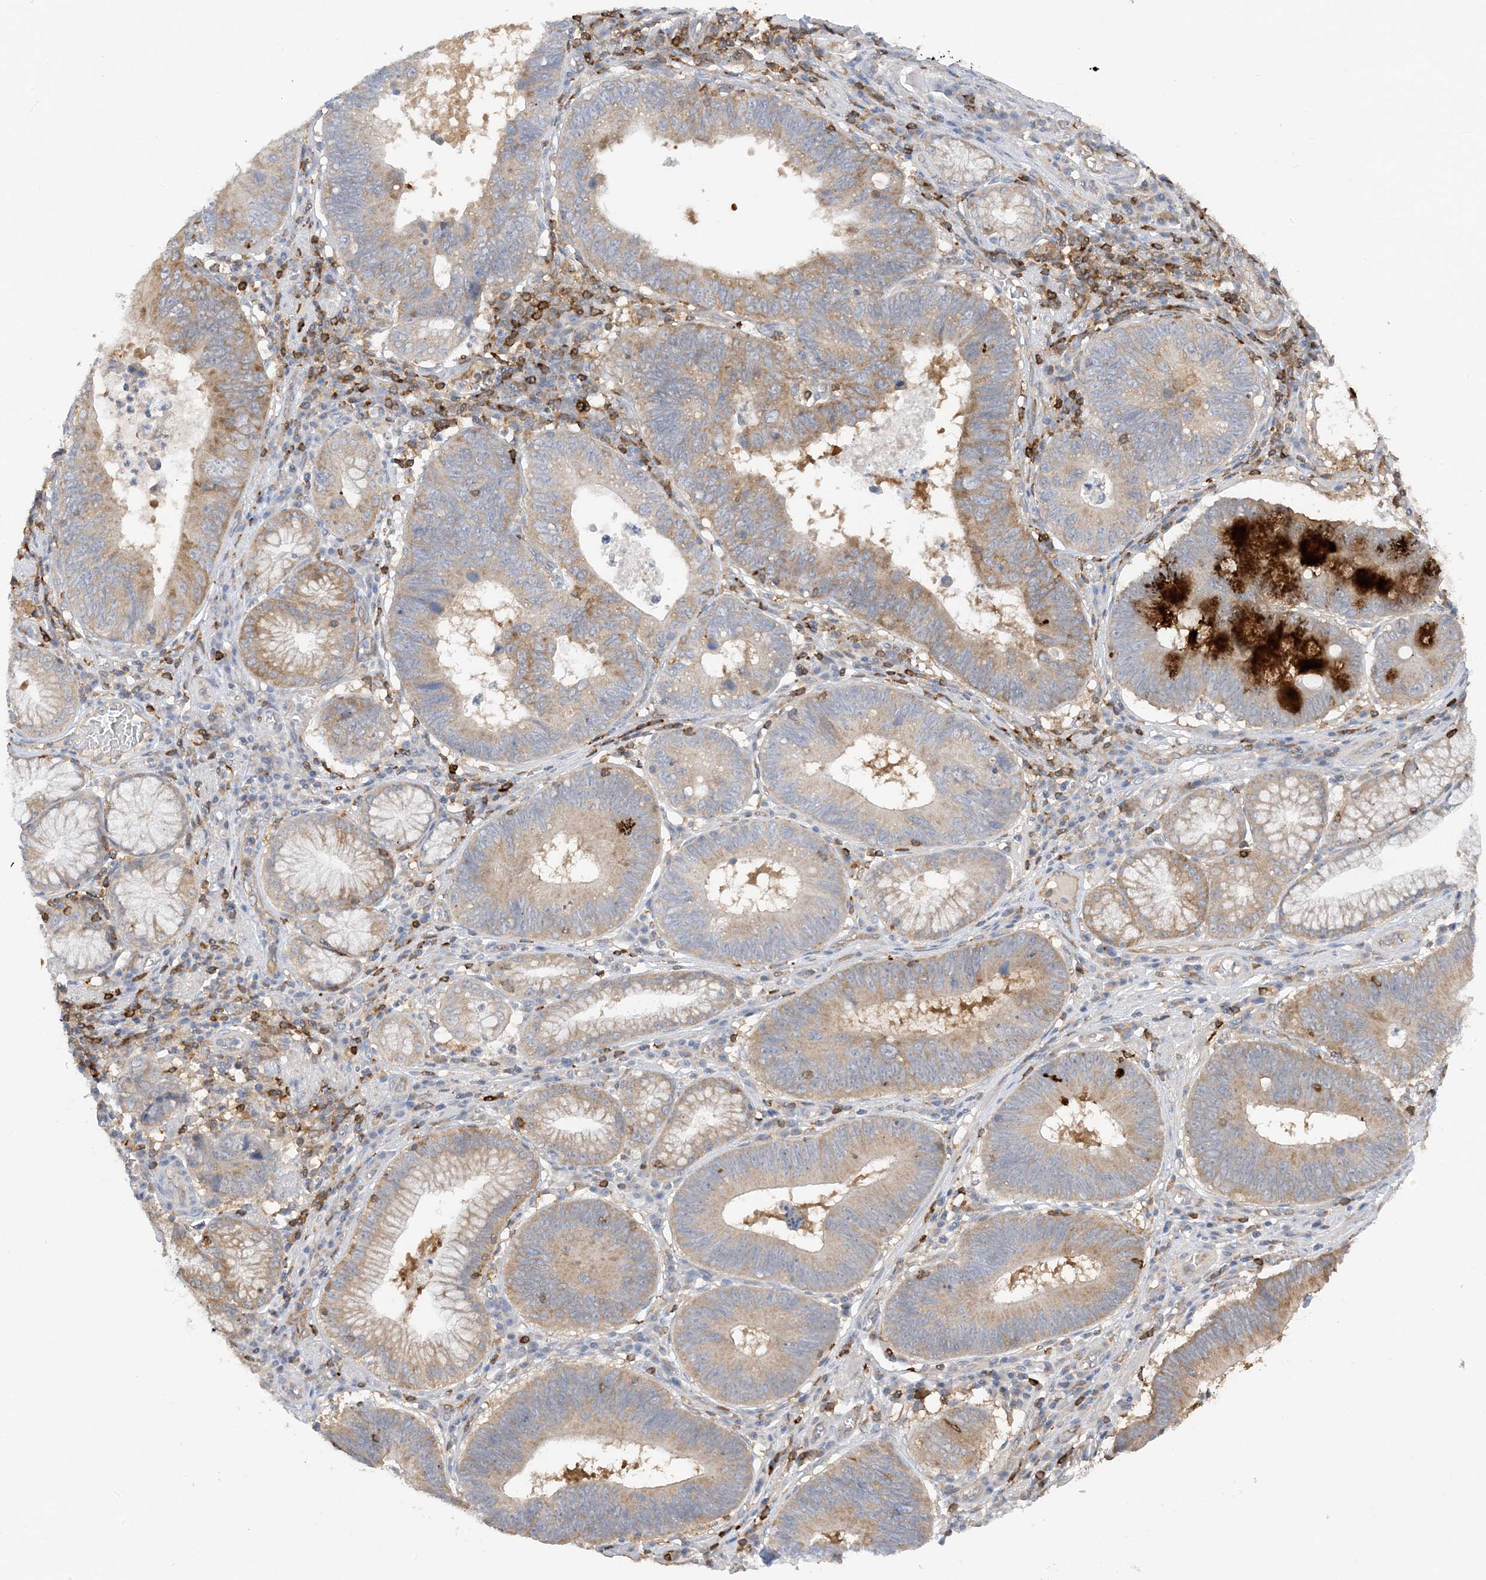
{"staining": {"intensity": "moderate", "quantity": "25%-75%", "location": "cytoplasmic/membranous"}, "tissue": "stomach cancer", "cell_type": "Tumor cells", "image_type": "cancer", "snomed": [{"axis": "morphology", "description": "Adenocarcinoma, NOS"}, {"axis": "topography", "description": "Stomach"}], "caption": "A micrograph of human stomach cancer stained for a protein reveals moderate cytoplasmic/membranous brown staining in tumor cells. (Brightfield microscopy of DAB IHC at high magnification).", "gene": "PHACTR2", "patient": {"sex": "male", "age": 59}}